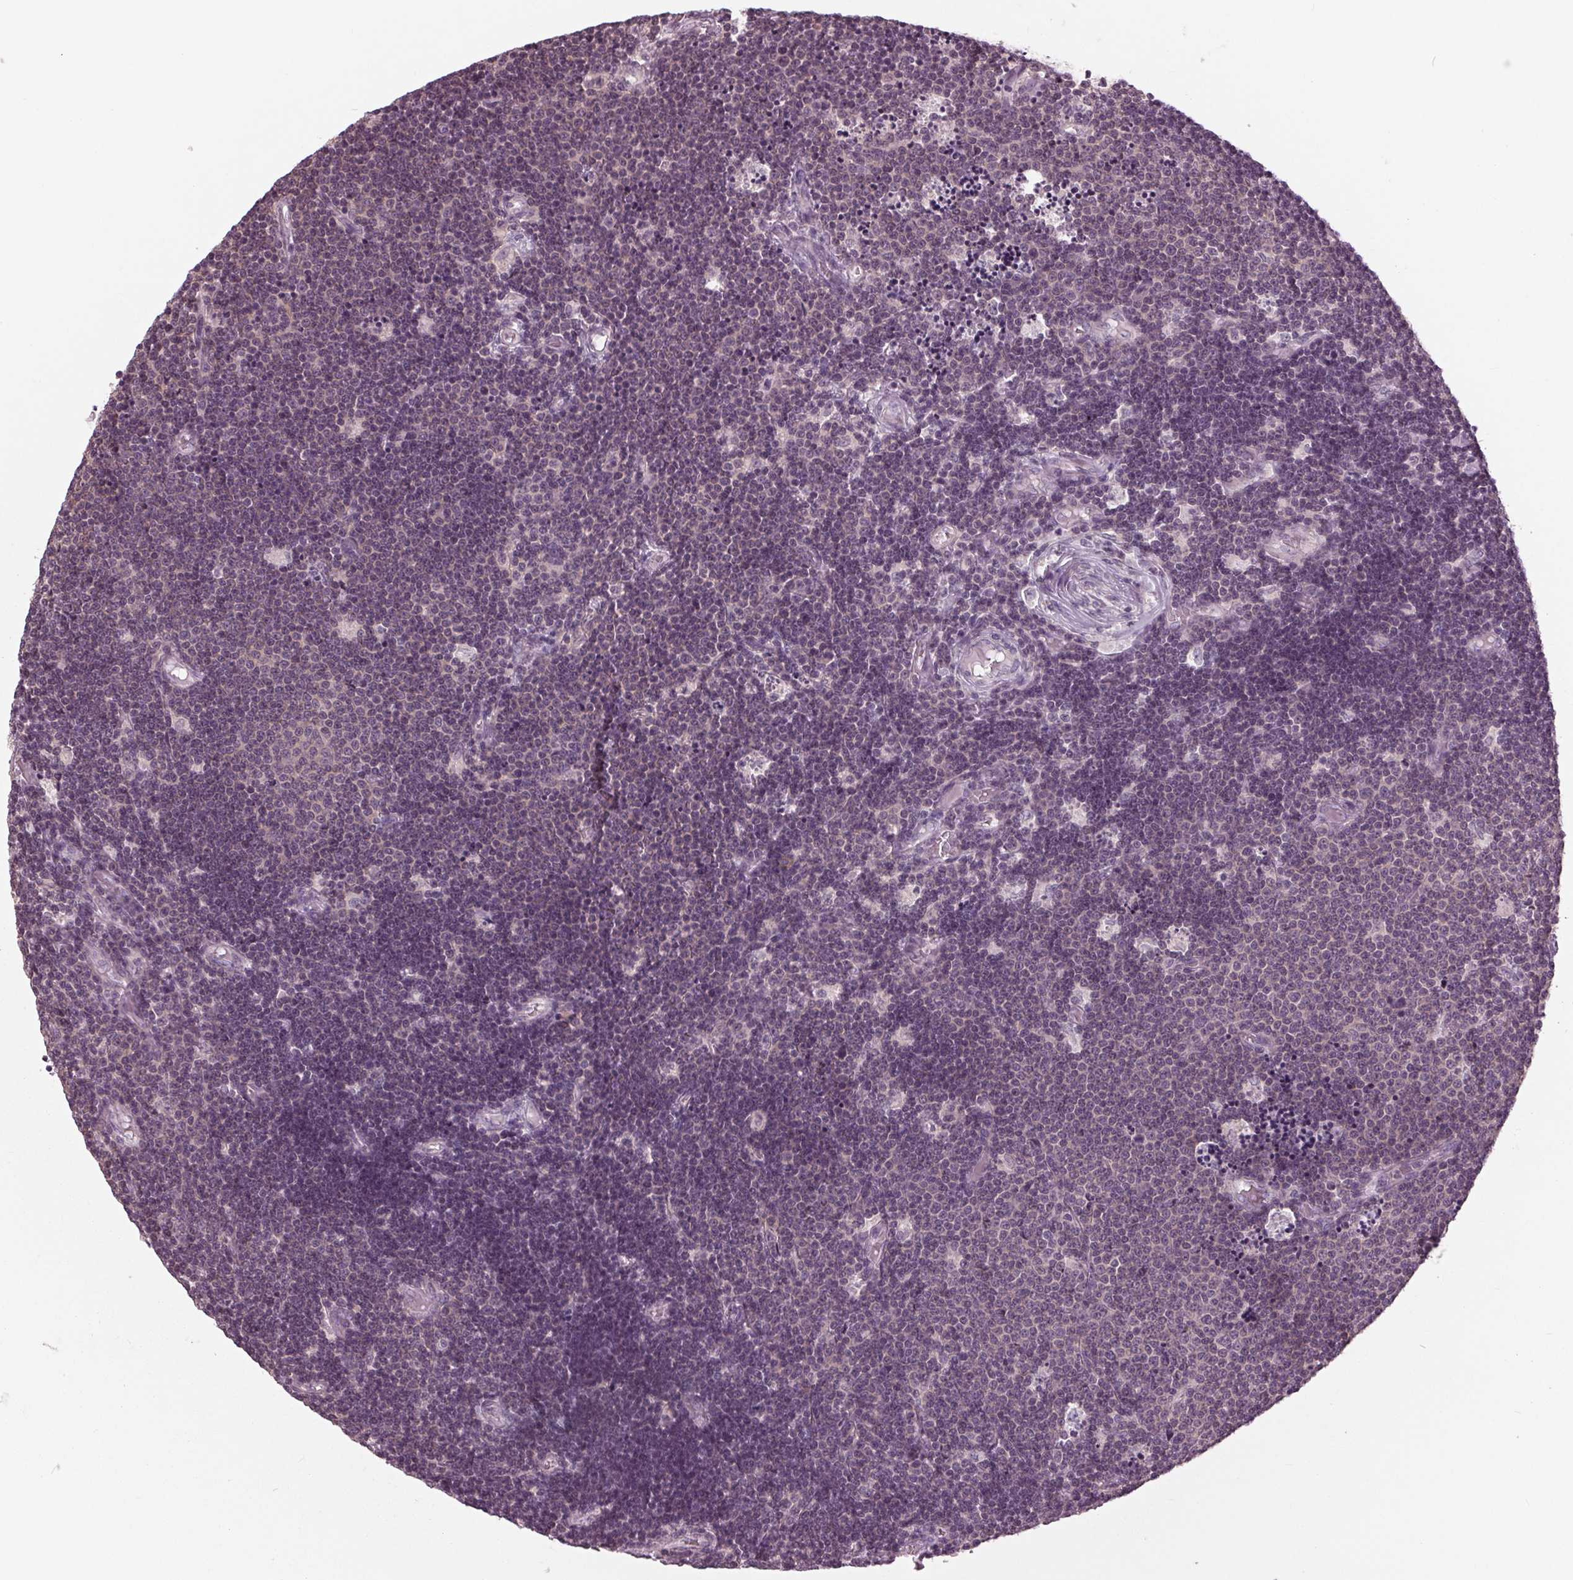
{"staining": {"intensity": "negative", "quantity": "none", "location": "none"}, "tissue": "lymphoma", "cell_type": "Tumor cells", "image_type": "cancer", "snomed": [{"axis": "morphology", "description": "Malignant lymphoma, non-Hodgkin's type, Low grade"}, {"axis": "topography", "description": "Brain"}], "caption": "This is an immunohistochemistry photomicrograph of human lymphoma. There is no expression in tumor cells.", "gene": "SIGLEC6", "patient": {"sex": "female", "age": 66}}